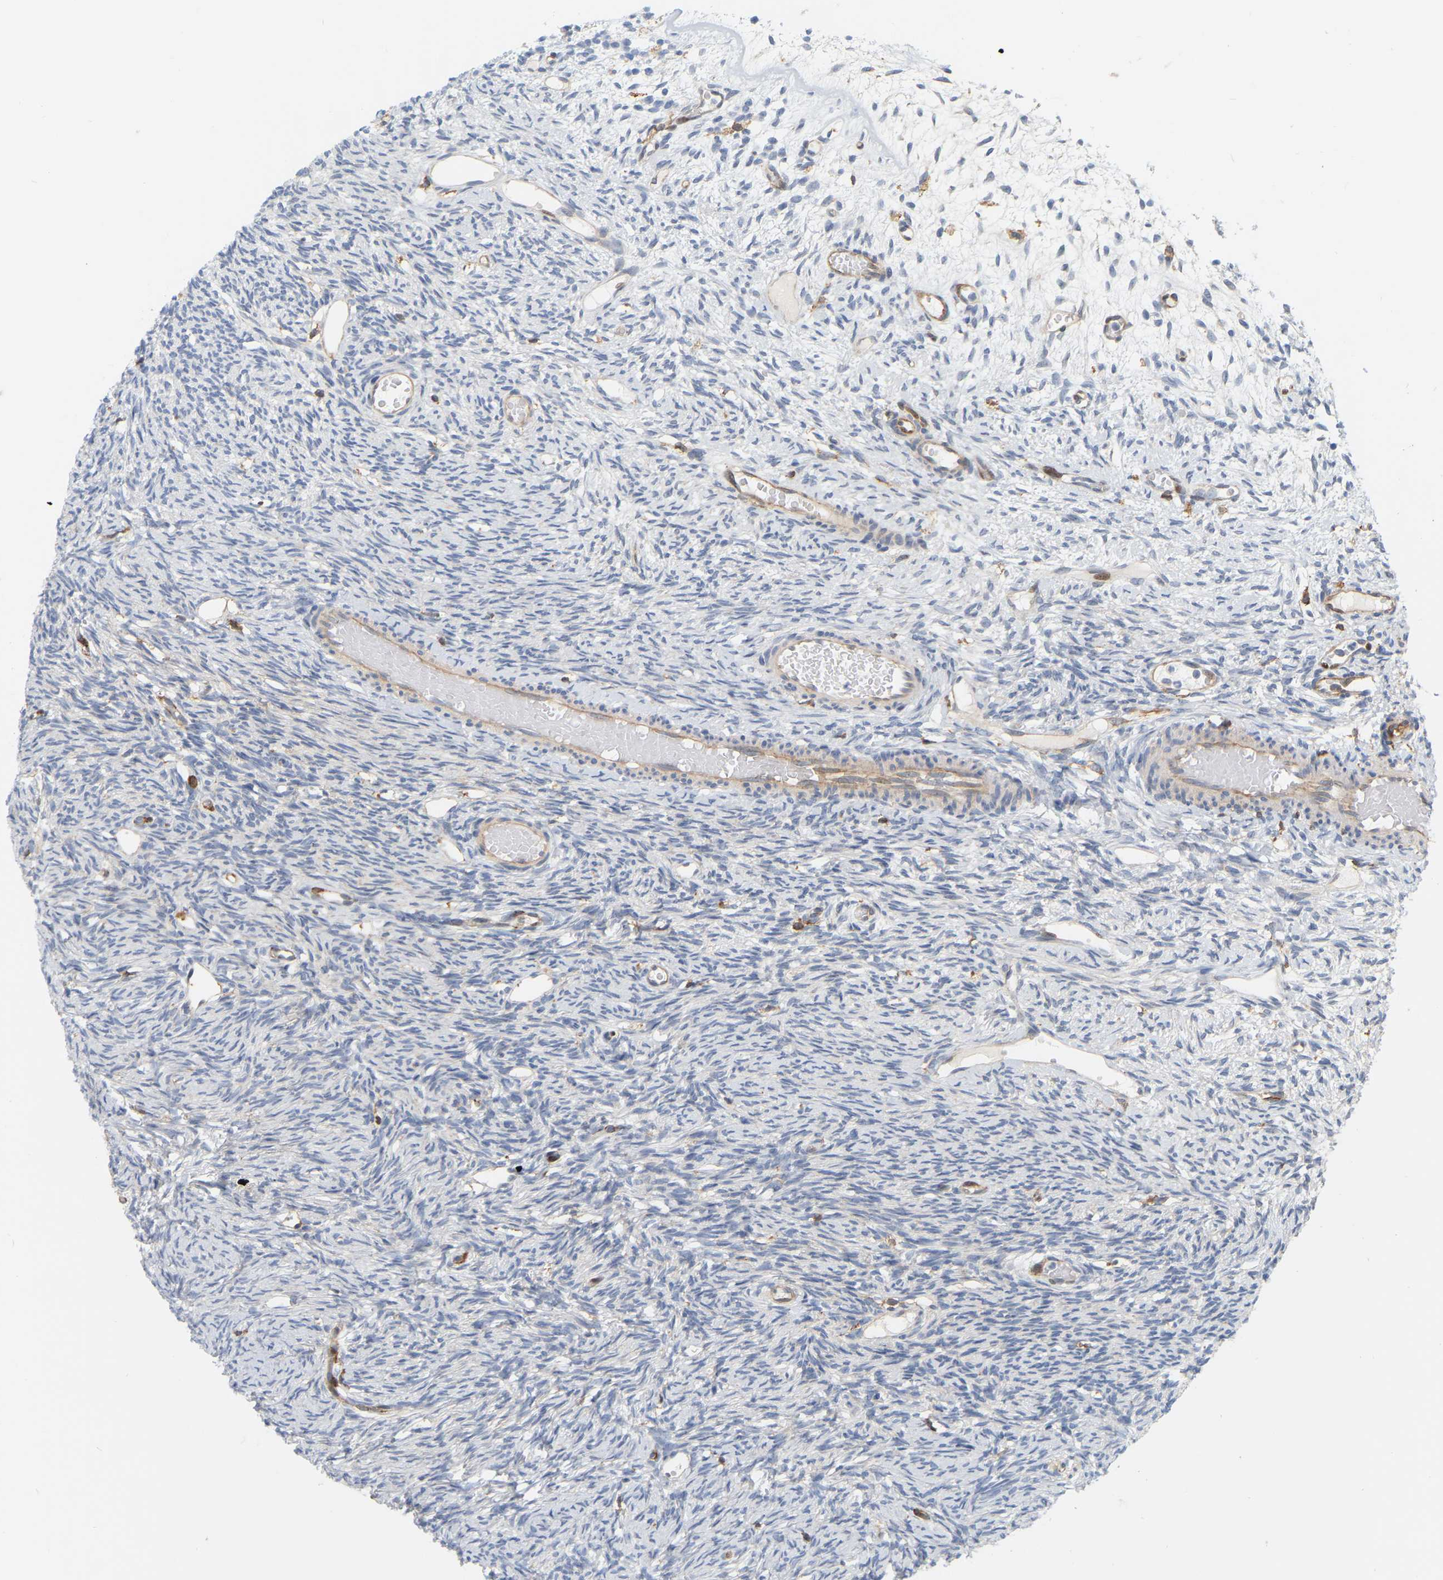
{"staining": {"intensity": "strong", "quantity": ">75%", "location": "cytoplasmic/membranous"}, "tissue": "ovary", "cell_type": "Follicle cells", "image_type": "normal", "snomed": [{"axis": "morphology", "description": "Normal tissue, NOS"}, {"axis": "topography", "description": "Ovary"}], "caption": "Strong cytoplasmic/membranous protein staining is appreciated in about >75% of follicle cells in ovary.", "gene": "RAPH1", "patient": {"sex": "female", "age": 33}}